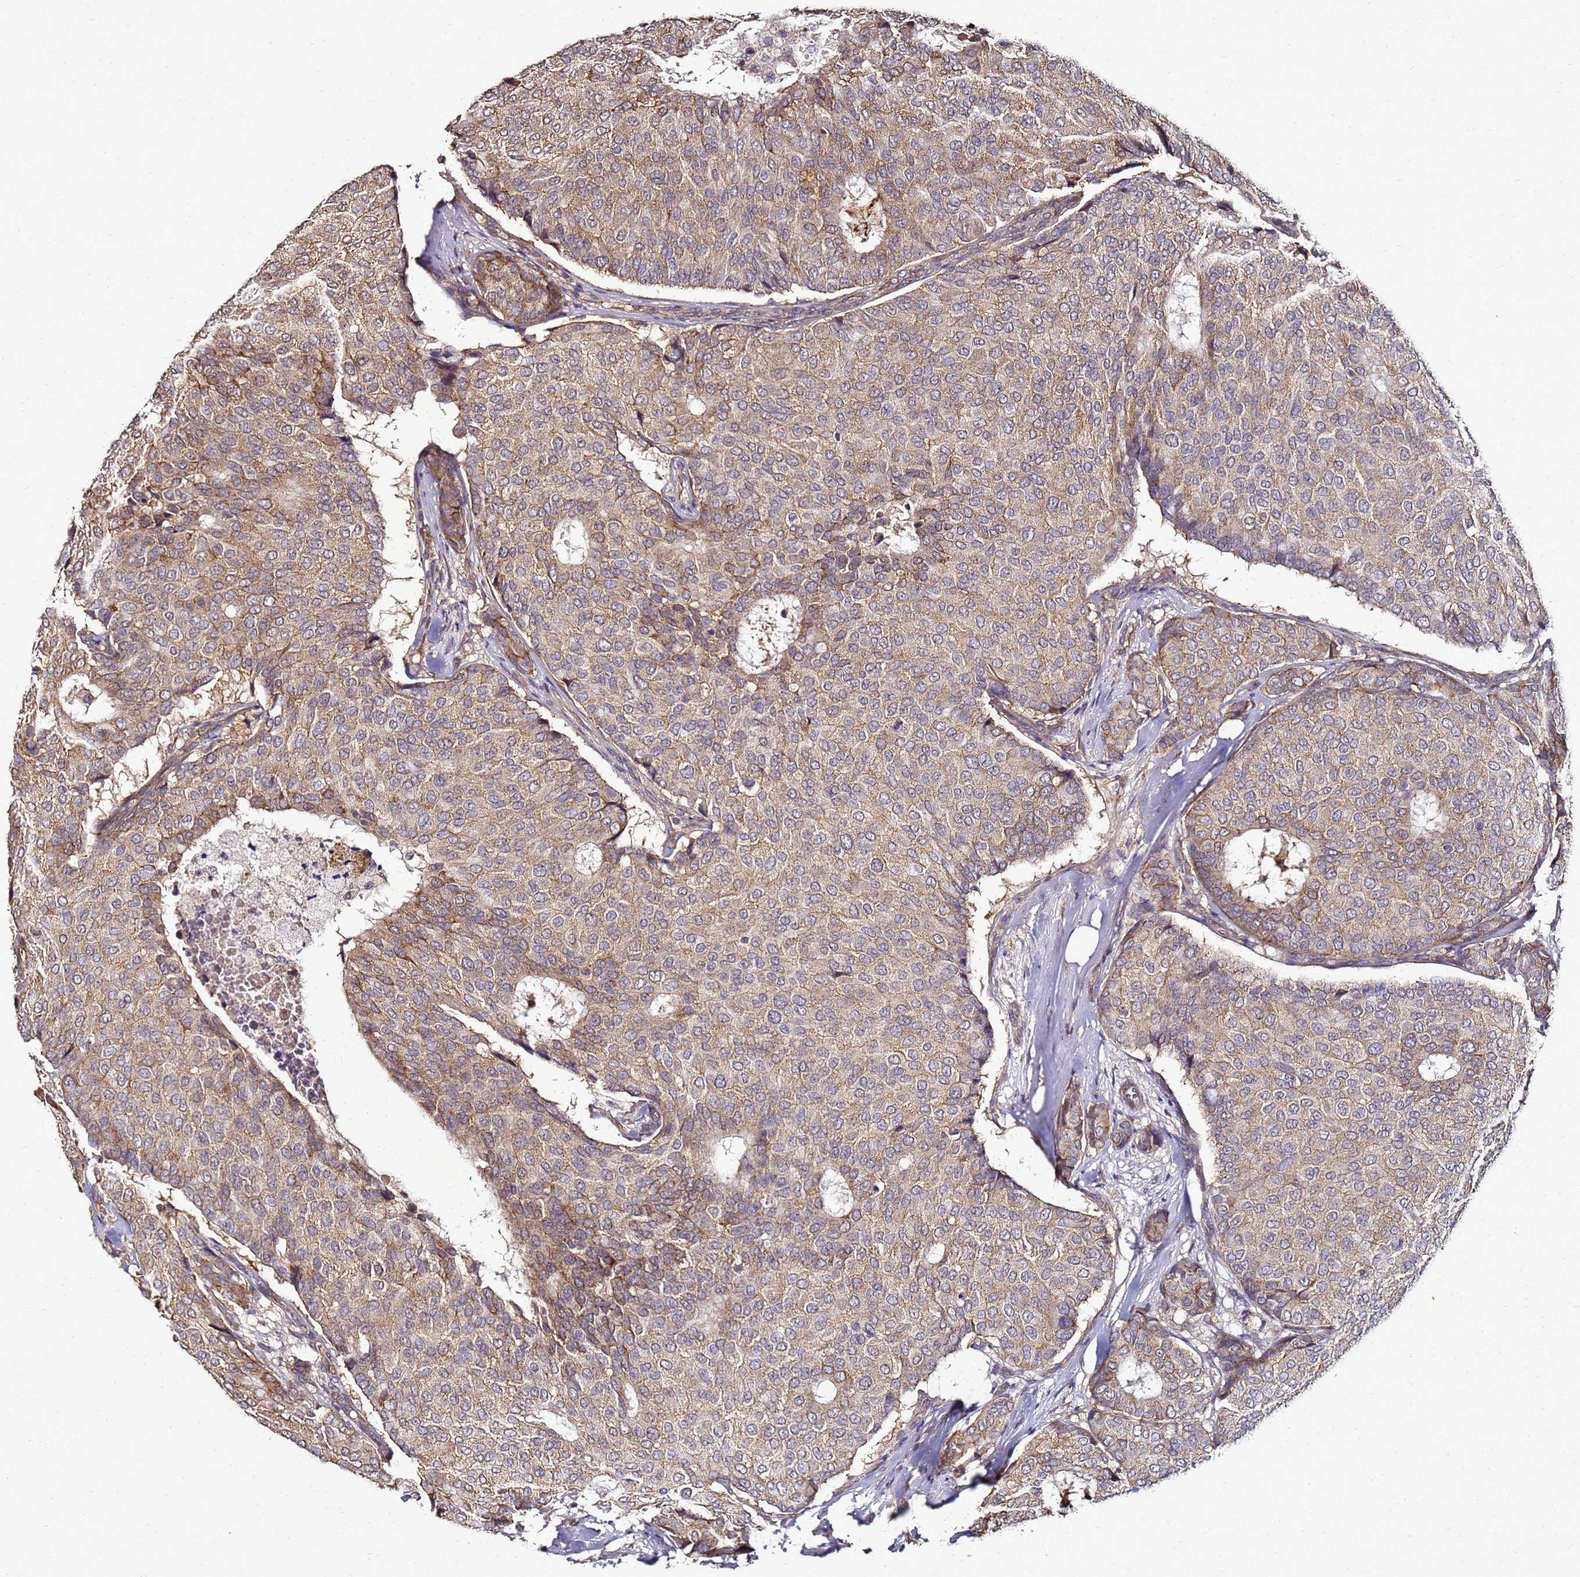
{"staining": {"intensity": "moderate", "quantity": ">75%", "location": "cytoplasmic/membranous"}, "tissue": "breast cancer", "cell_type": "Tumor cells", "image_type": "cancer", "snomed": [{"axis": "morphology", "description": "Duct carcinoma"}, {"axis": "topography", "description": "Breast"}], "caption": "Tumor cells exhibit medium levels of moderate cytoplasmic/membranous staining in approximately >75% of cells in breast infiltrating ductal carcinoma.", "gene": "ANKRD17", "patient": {"sex": "female", "age": 75}}